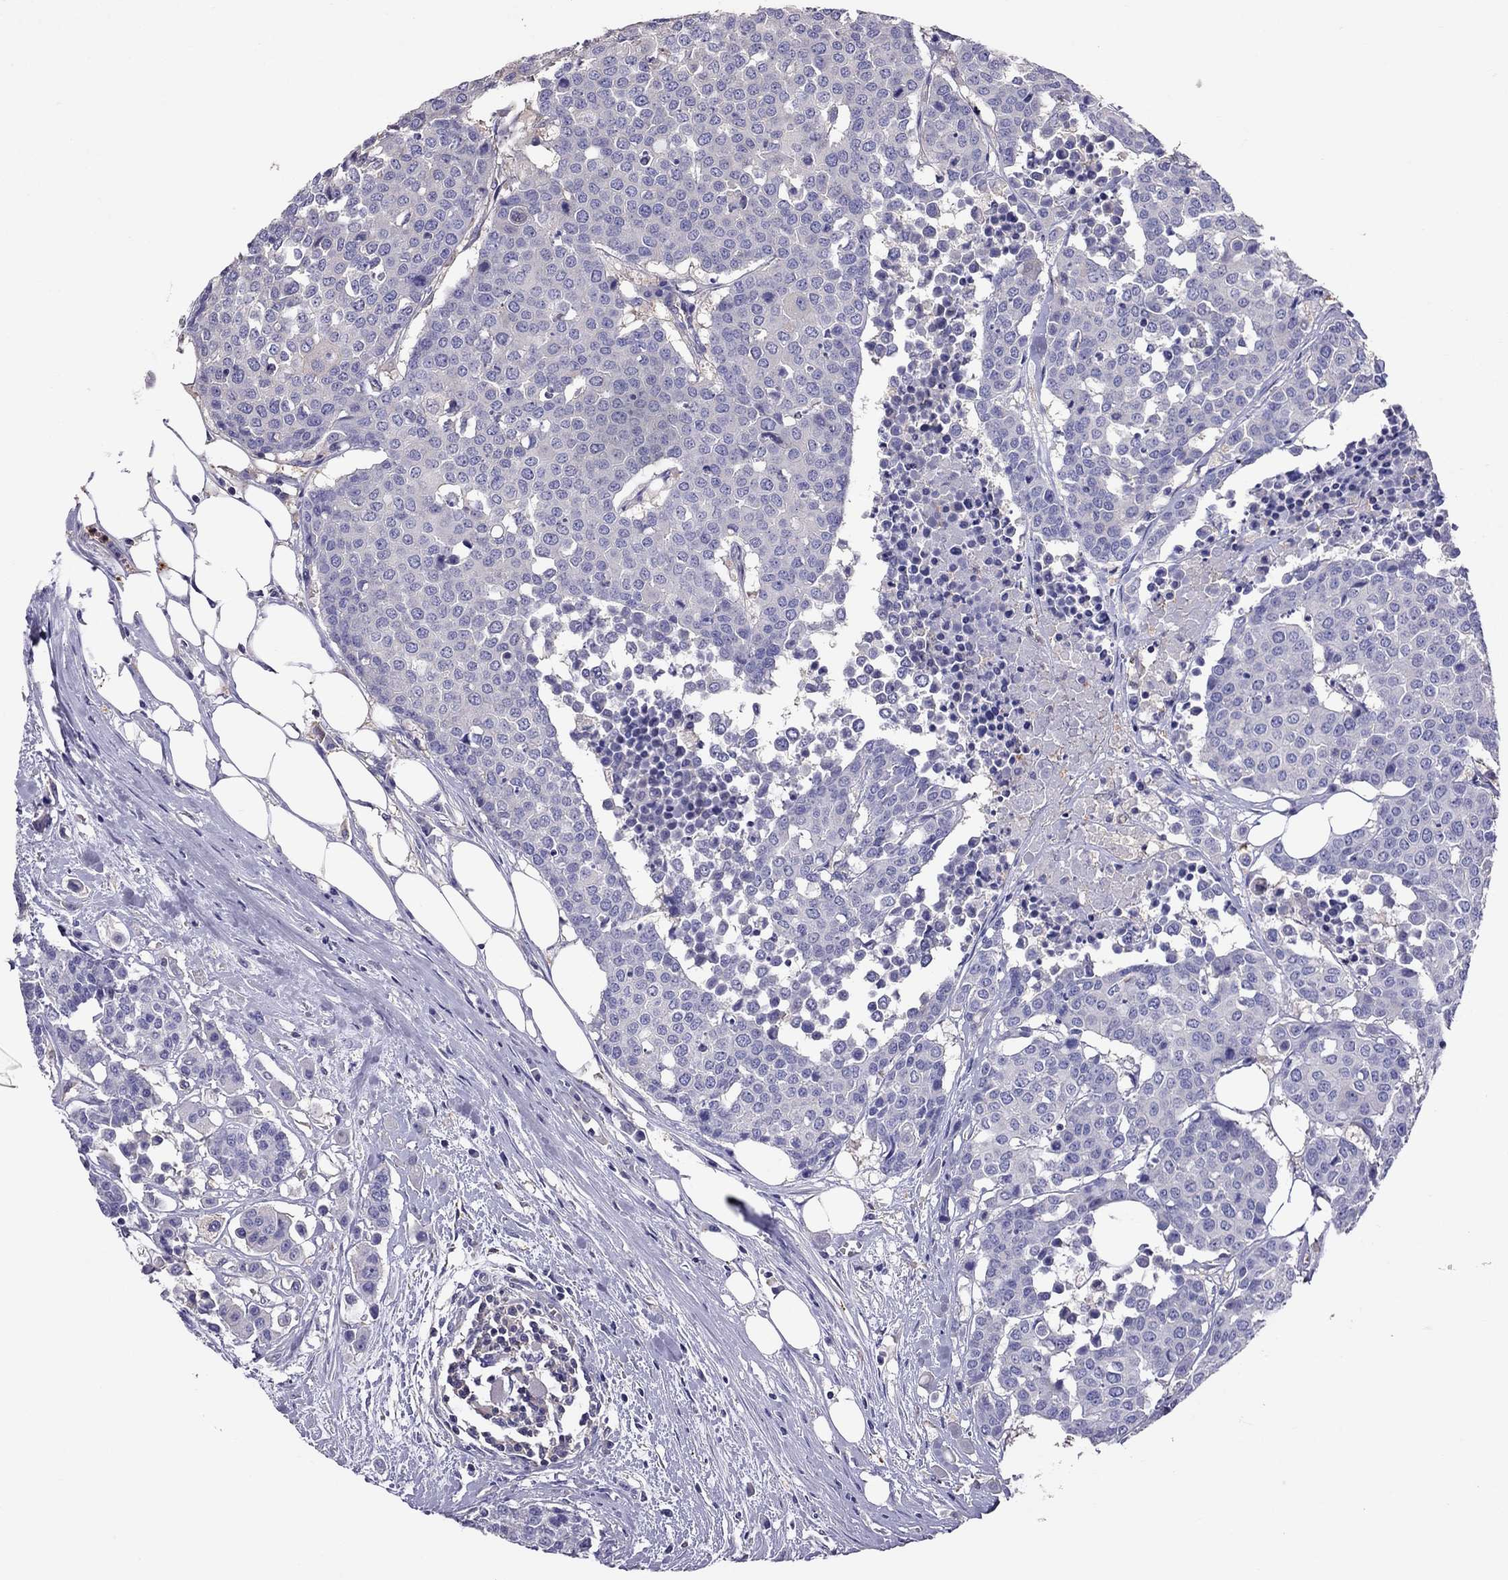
{"staining": {"intensity": "negative", "quantity": "none", "location": "none"}, "tissue": "carcinoid", "cell_type": "Tumor cells", "image_type": "cancer", "snomed": [{"axis": "morphology", "description": "Carcinoid, malignant, NOS"}, {"axis": "topography", "description": "Colon"}], "caption": "A micrograph of human carcinoid is negative for staining in tumor cells. The staining is performed using DAB (3,3'-diaminobenzidine) brown chromogen with nuclei counter-stained in using hematoxylin.", "gene": "TEX22", "patient": {"sex": "male", "age": 81}}